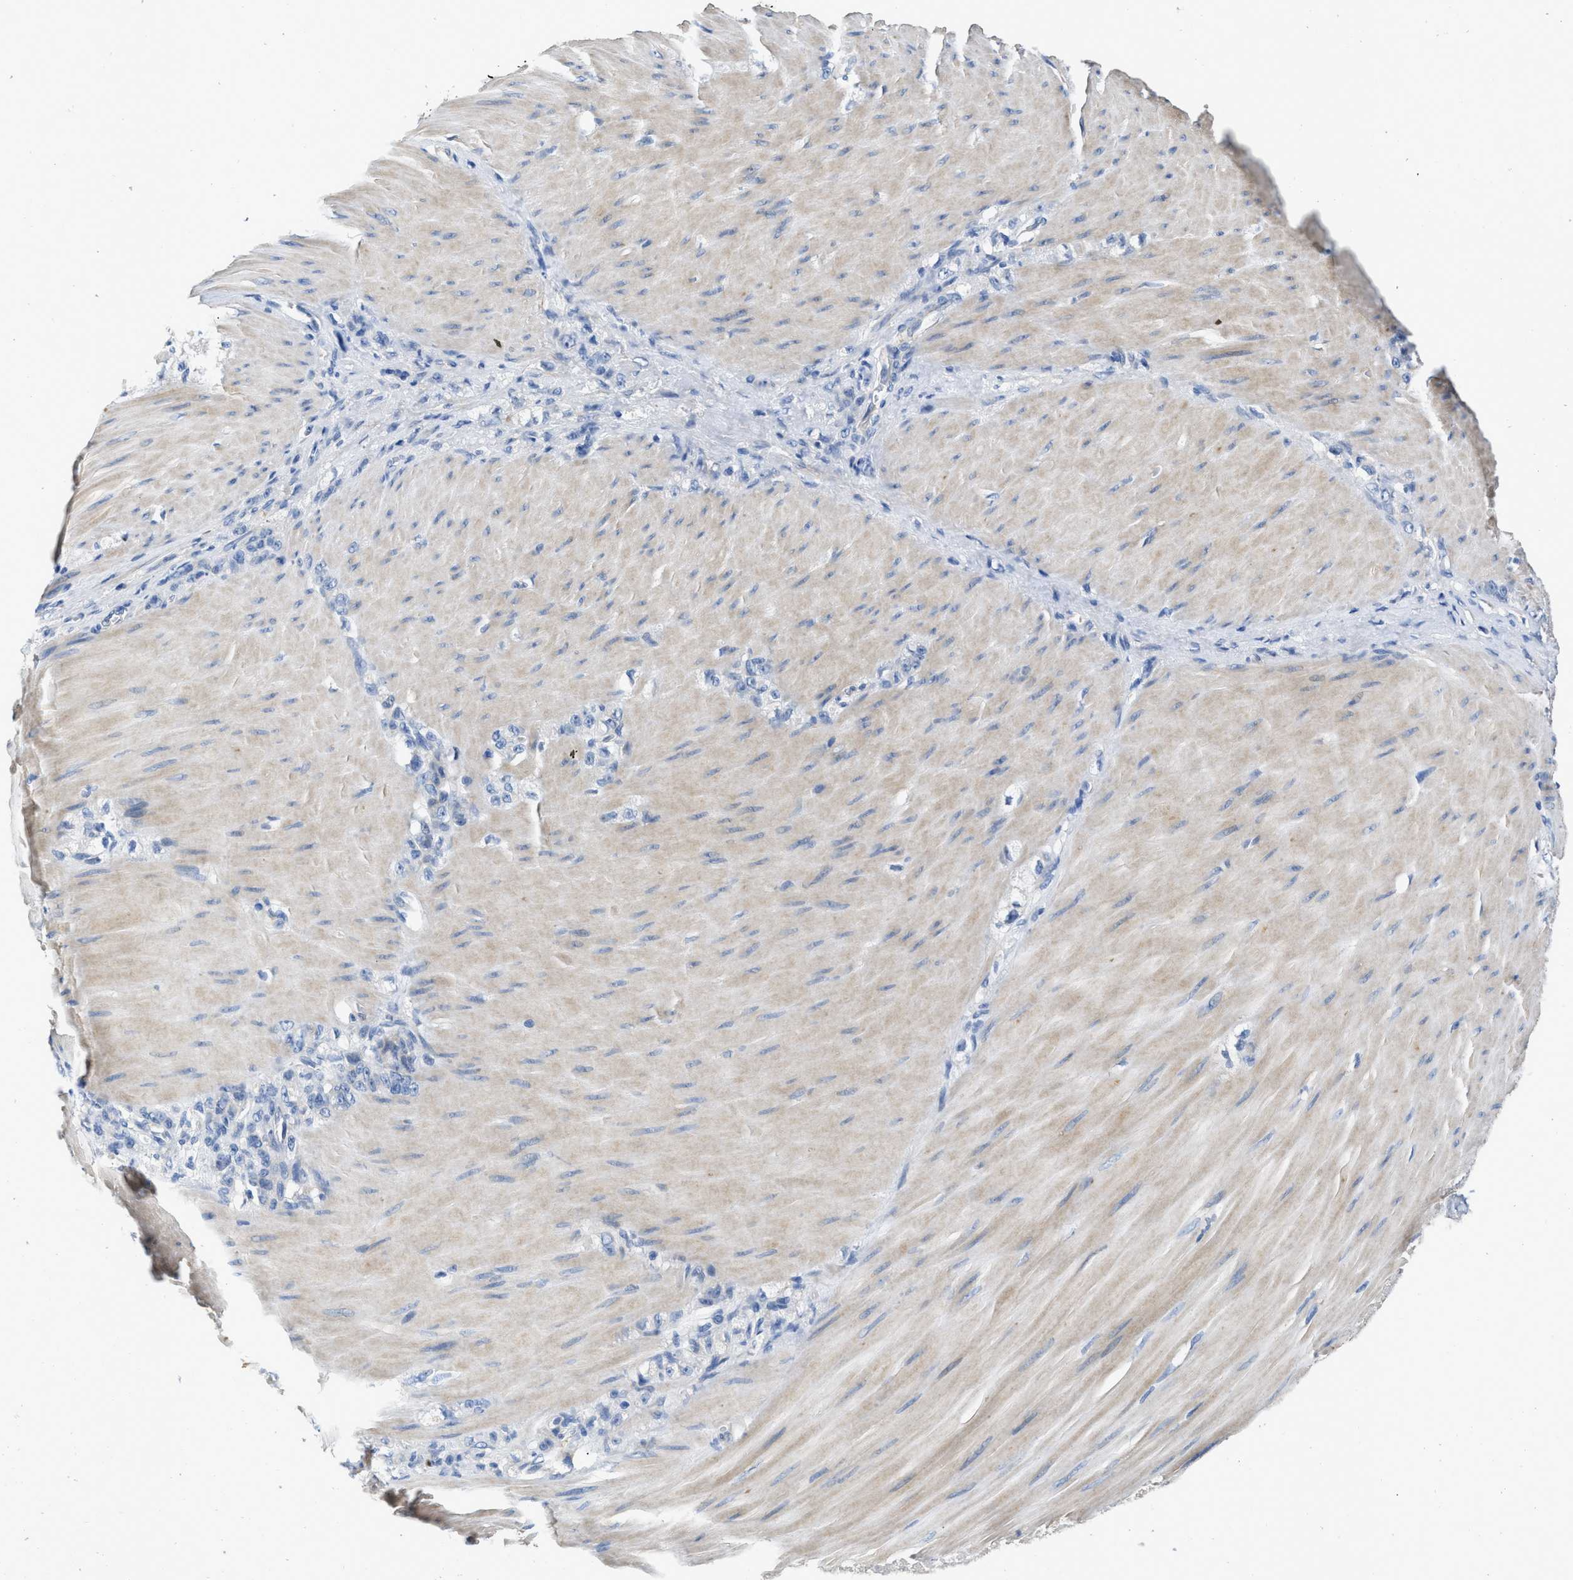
{"staining": {"intensity": "negative", "quantity": "none", "location": "none"}, "tissue": "stomach cancer", "cell_type": "Tumor cells", "image_type": "cancer", "snomed": [{"axis": "morphology", "description": "Normal tissue, NOS"}, {"axis": "morphology", "description": "Adenocarcinoma, NOS"}, {"axis": "topography", "description": "Stomach"}], "caption": "This is a image of IHC staining of stomach cancer, which shows no positivity in tumor cells.", "gene": "C1S", "patient": {"sex": "male", "age": 82}}